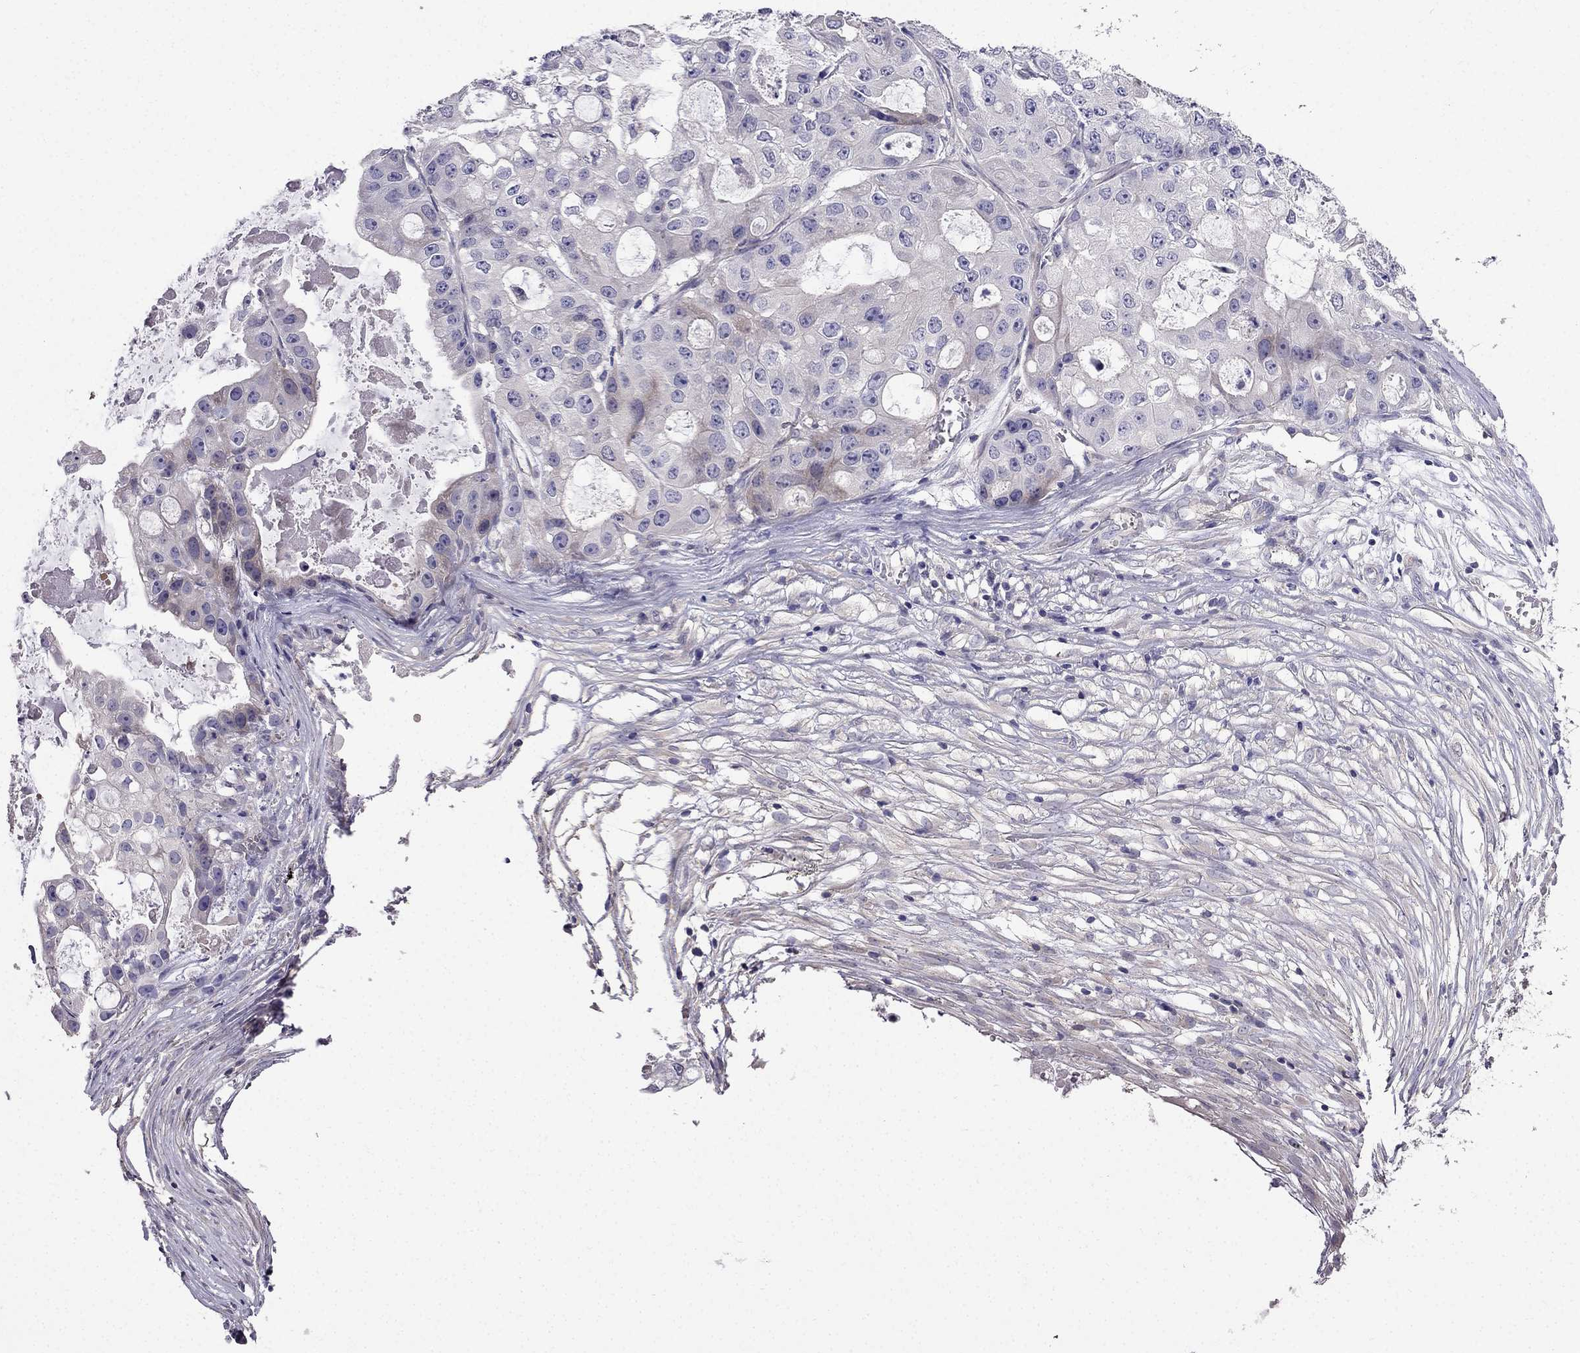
{"staining": {"intensity": "negative", "quantity": "none", "location": "none"}, "tissue": "ovarian cancer", "cell_type": "Tumor cells", "image_type": "cancer", "snomed": [{"axis": "morphology", "description": "Cystadenocarcinoma, serous, NOS"}, {"axis": "topography", "description": "Ovary"}], "caption": "Protein analysis of ovarian serous cystadenocarcinoma exhibits no significant staining in tumor cells.", "gene": "AS3MT", "patient": {"sex": "female", "age": 56}}